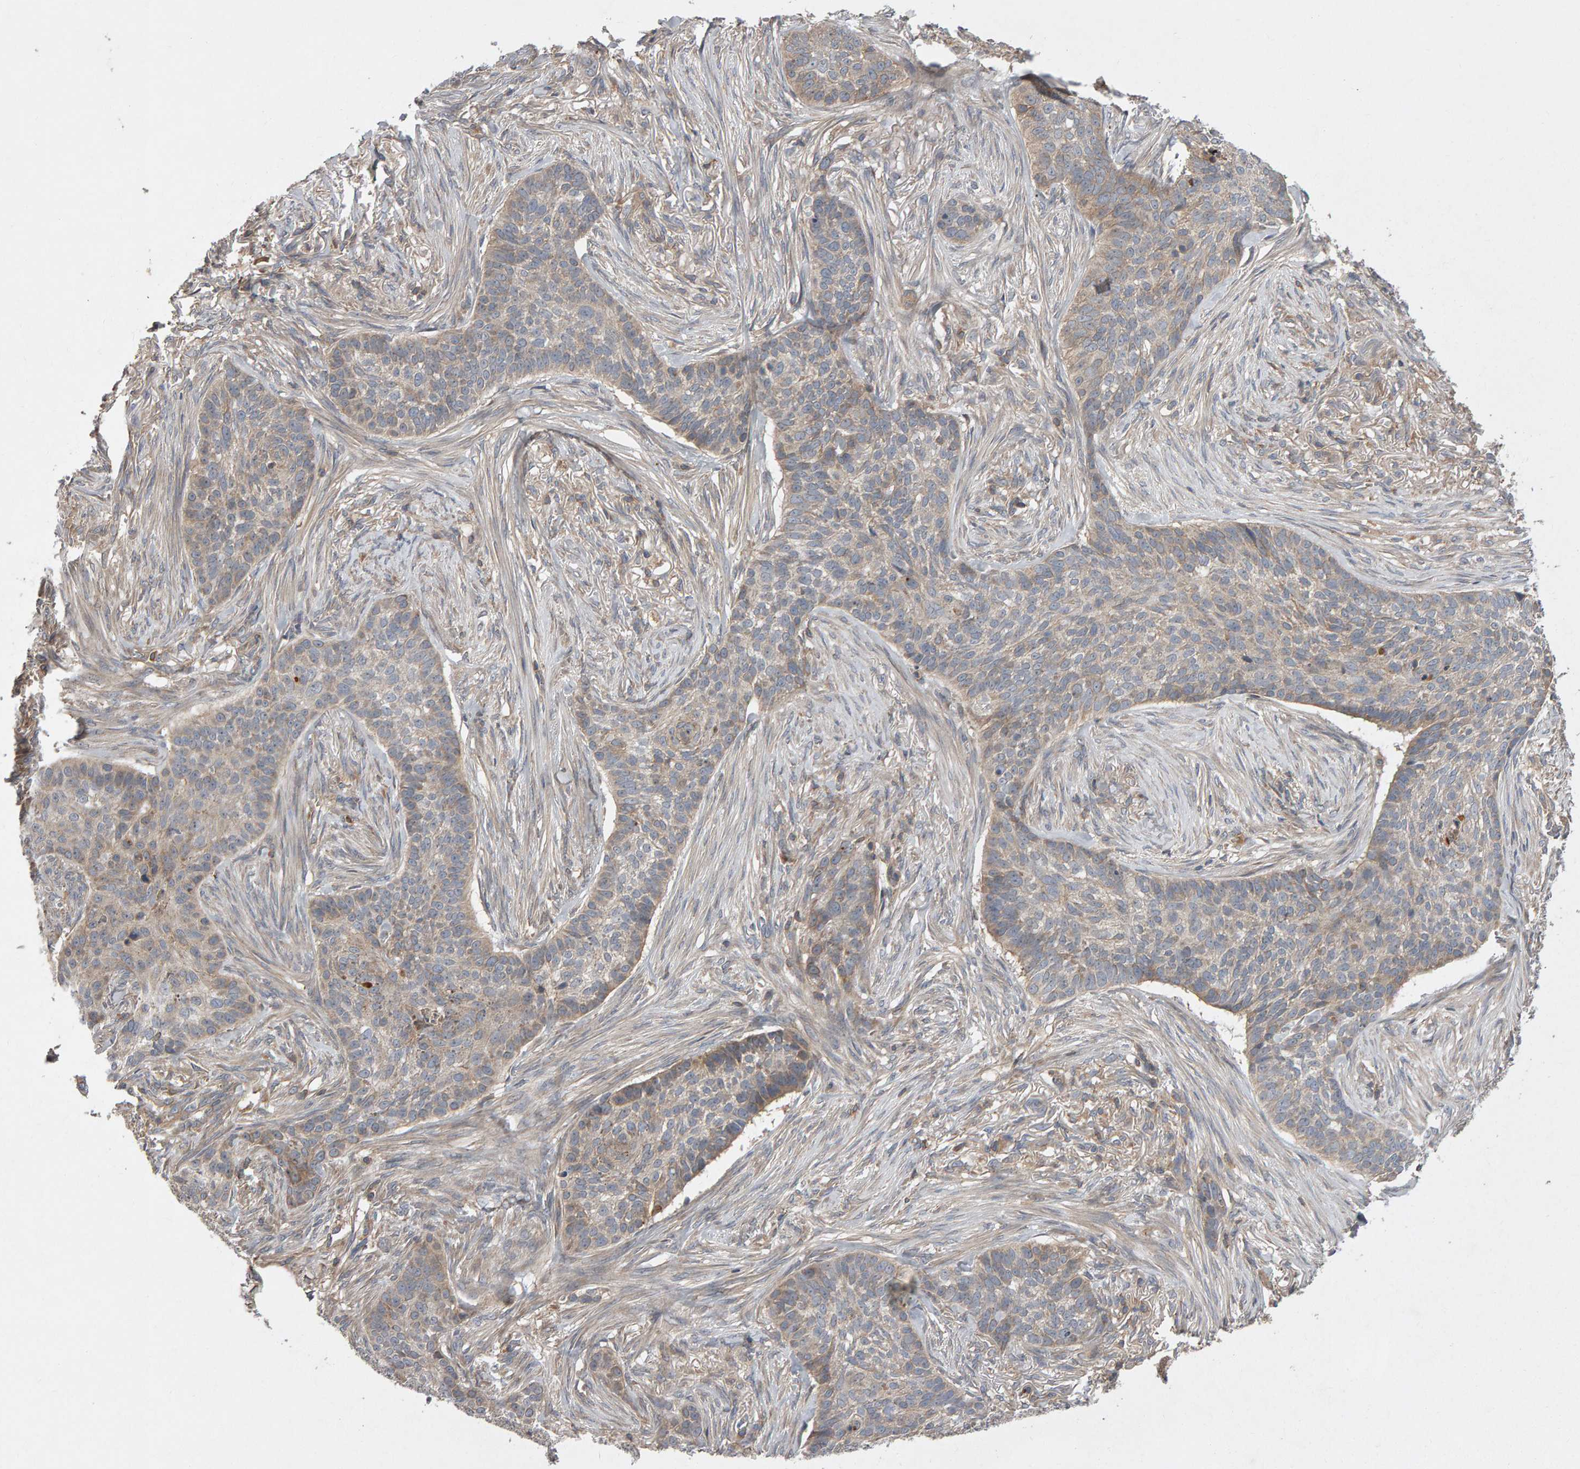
{"staining": {"intensity": "weak", "quantity": ">75%", "location": "cytoplasmic/membranous"}, "tissue": "skin cancer", "cell_type": "Tumor cells", "image_type": "cancer", "snomed": [{"axis": "morphology", "description": "Basal cell carcinoma"}, {"axis": "topography", "description": "Skin"}], "caption": "The photomicrograph displays a brown stain indicating the presence of a protein in the cytoplasmic/membranous of tumor cells in skin cancer (basal cell carcinoma). The staining was performed using DAB, with brown indicating positive protein expression. Nuclei are stained blue with hematoxylin.", "gene": "PGS1", "patient": {"sex": "male", "age": 85}}